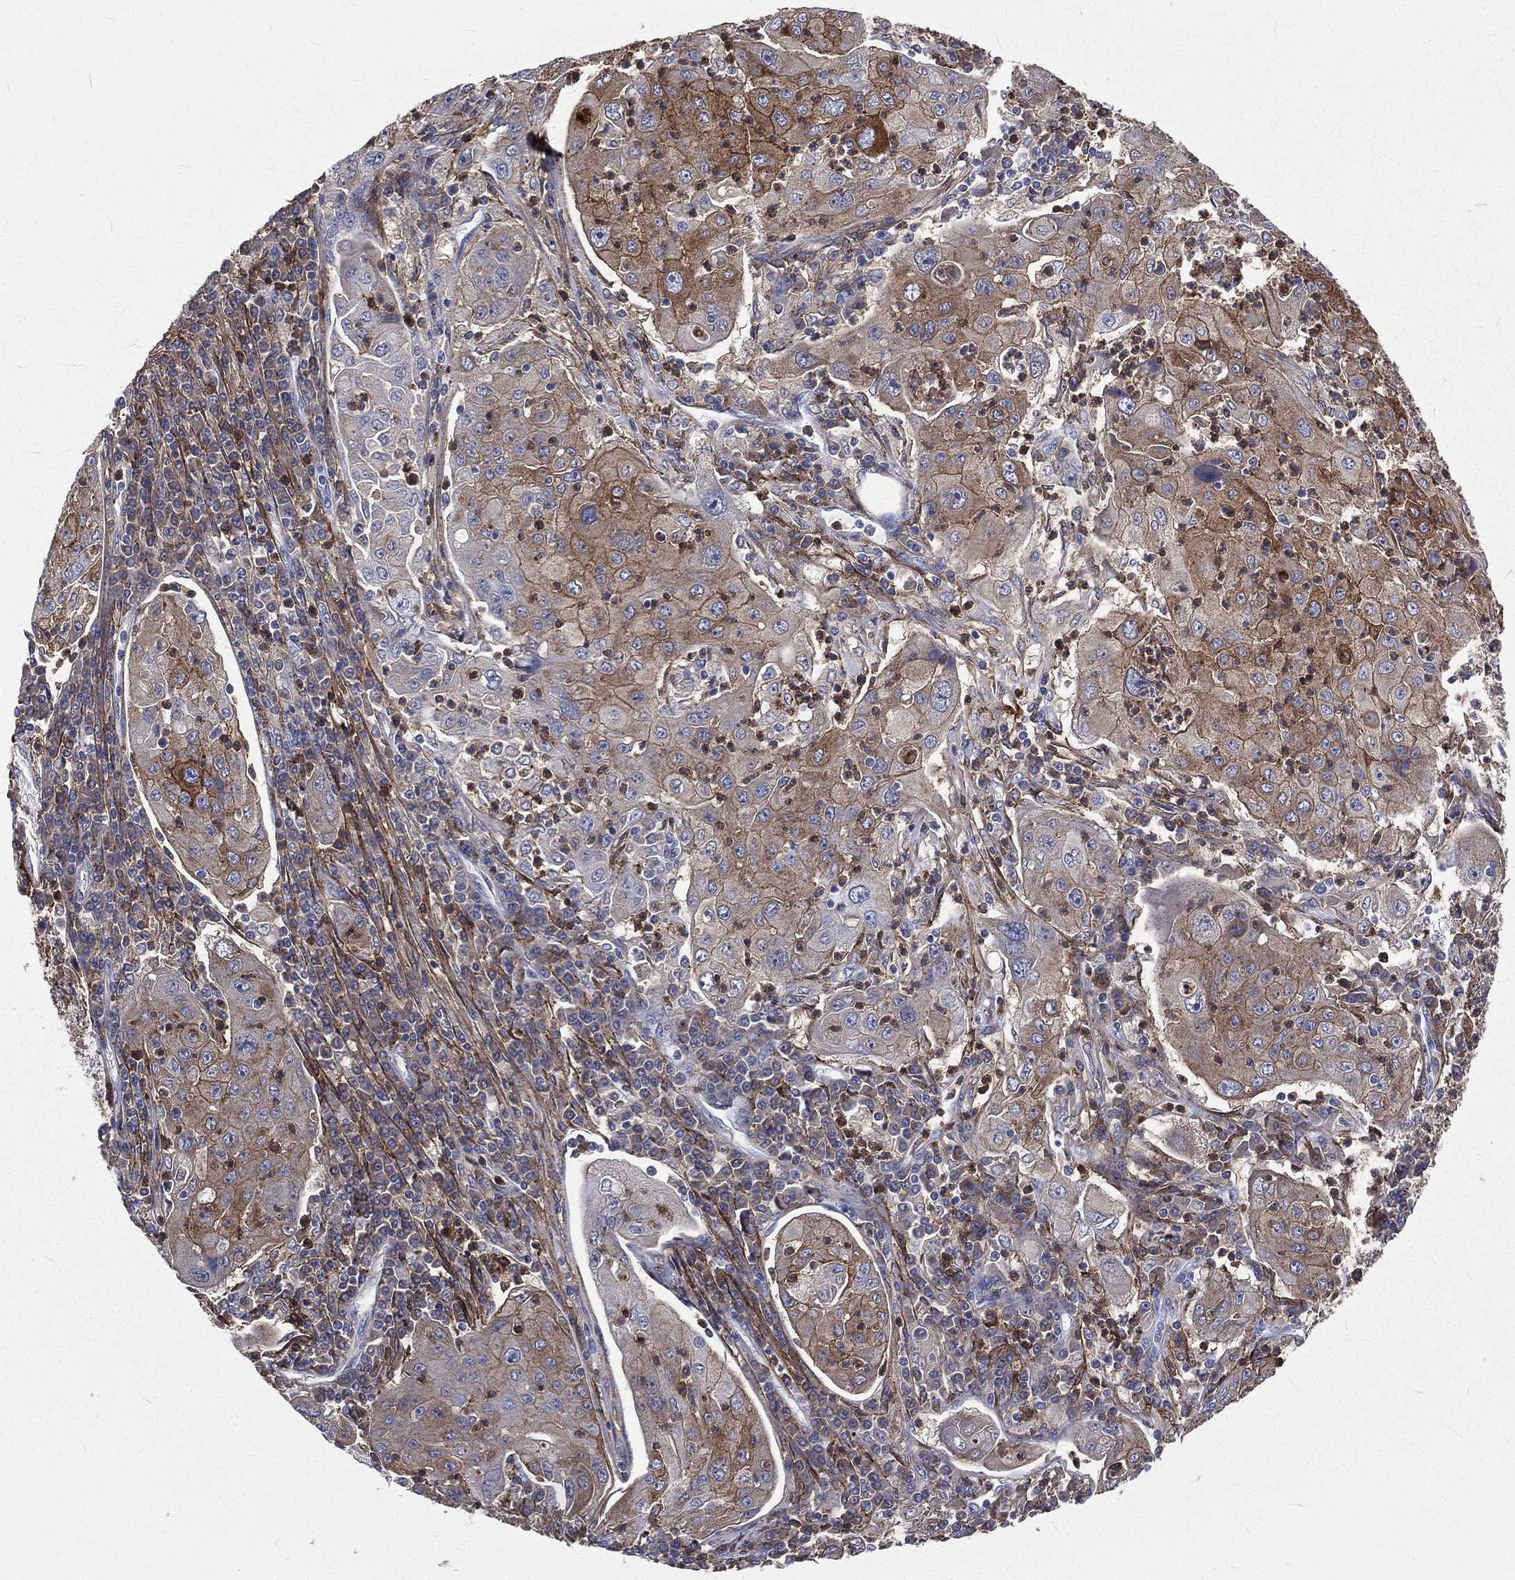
{"staining": {"intensity": "moderate", "quantity": "<25%", "location": "cytoplasmic/membranous"}, "tissue": "lung cancer", "cell_type": "Tumor cells", "image_type": "cancer", "snomed": [{"axis": "morphology", "description": "Squamous cell carcinoma, NOS"}, {"axis": "topography", "description": "Lung"}], "caption": "Immunohistochemical staining of human lung cancer (squamous cell carcinoma) reveals low levels of moderate cytoplasmic/membranous protein staining in approximately <25% of tumor cells.", "gene": "BASP1", "patient": {"sex": "female", "age": 59}}